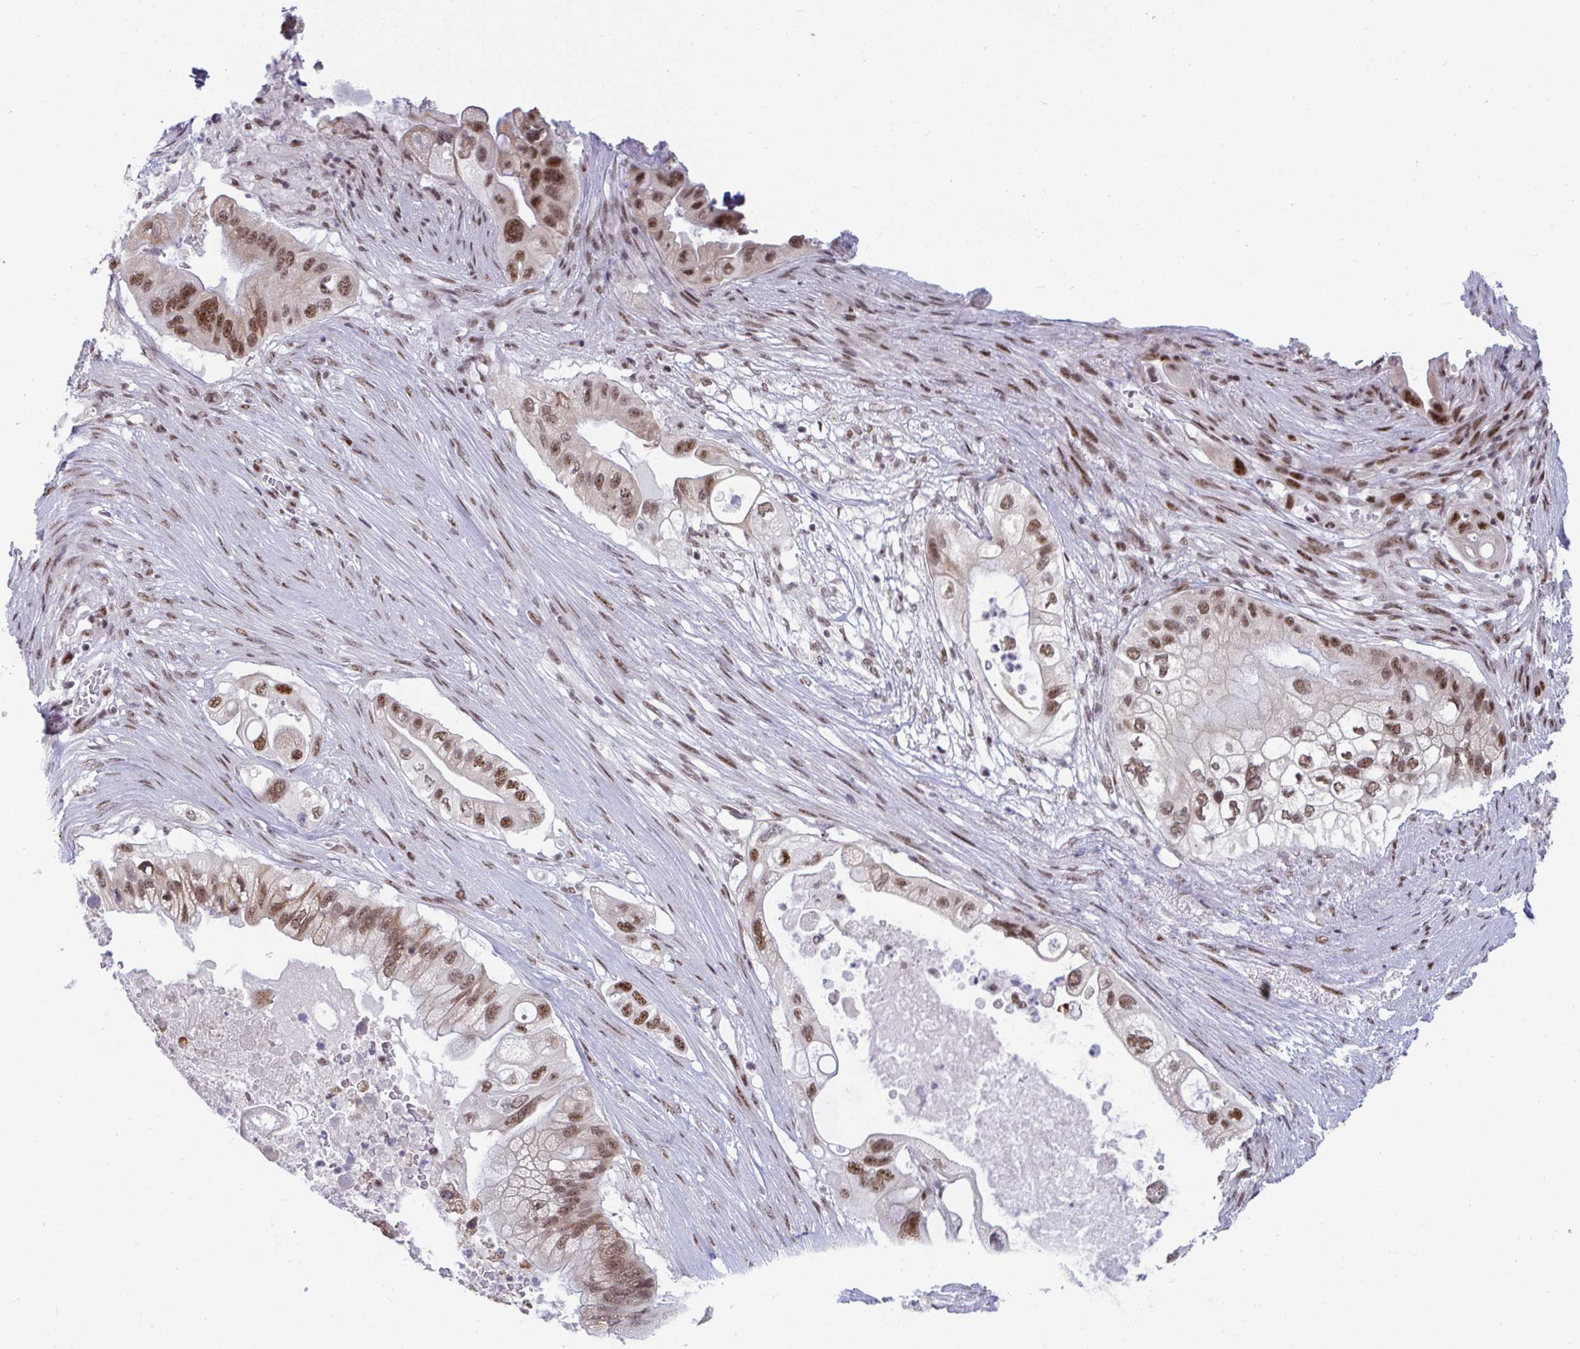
{"staining": {"intensity": "moderate", "quantity": ">75%", "location": "nuclear"}, "tissue": "pancreatic cancer", "cell_type": "Tumor cells", "image_type": "cancer", "snomed": [{"axis": "morphology", "description": "Adenocarcinoma, NOS"}, {"axis": "topography", "description": "Pancreas"}], "caption": "A histopathology image showing moderate nuclear expression in approximately >75% of tumor cells in pancreatic cancer (adenocarcinoma), as visualized by brown immunohistochemical staining.", "gene": "WBP11", "patient": {"sex": "female", "age": 72}}